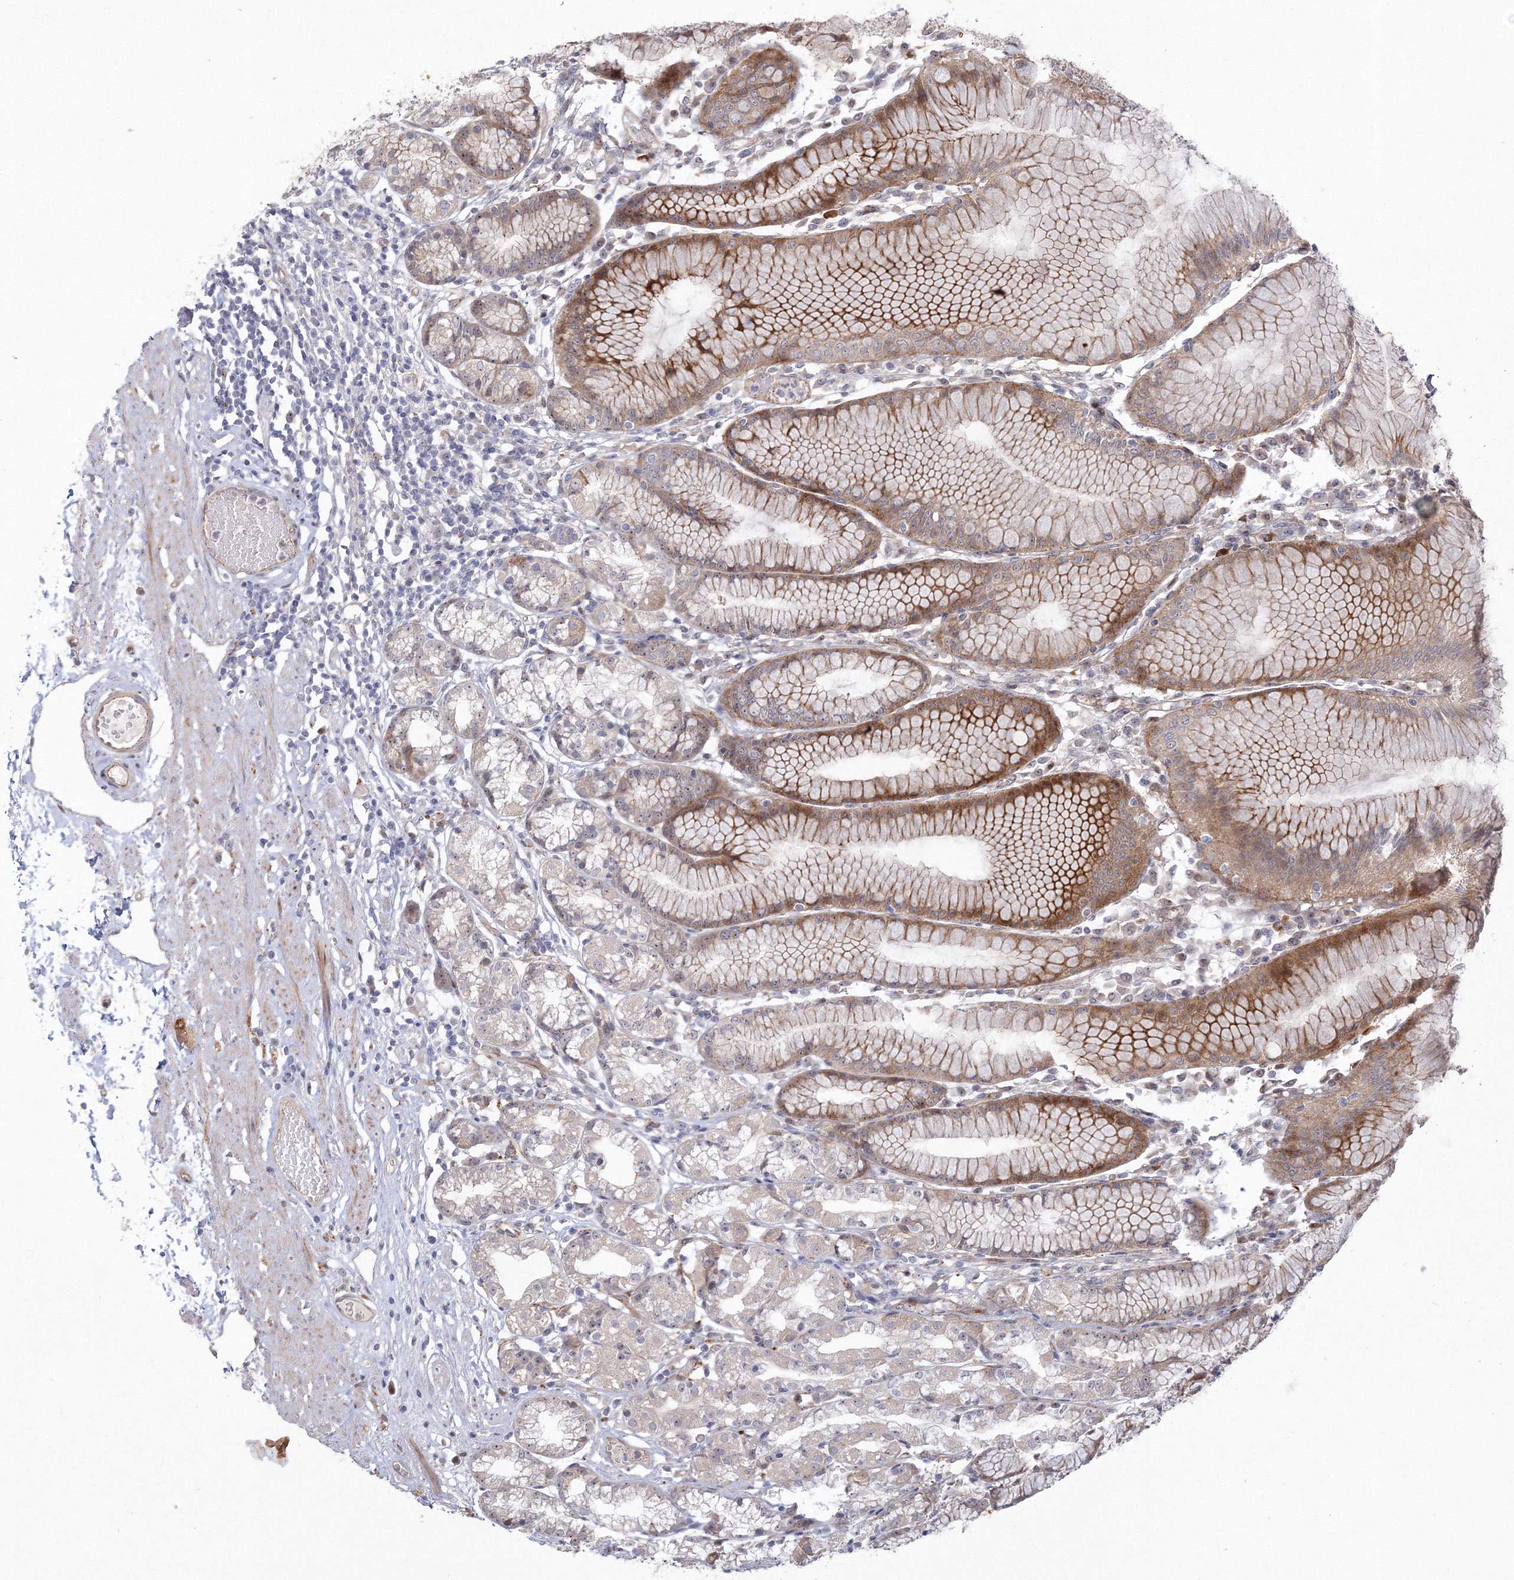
{"staining": {"intensity": "moderate", "quantity": "25%-75%", "location": "cytoplasmic/membranous,nuclear"}, "tissue": "stomach", "cell_type": "Glandular cells", "image_type": "normal", "snomed": [{"axis": "morphology", "description": "Normal tissue, NOS"}, {"axis": "topography", "description": "Stomach"}], "caption": "An immunohistochemistry (IHC) photomicrograph of normal tissue is shown. Protein staining in brown shows moderate cytoplasmic/membranous,nuclear positivity in stomach within glandular cells.", "gene": "NPM3", "patient": {"sex": "female", "age": 57}}